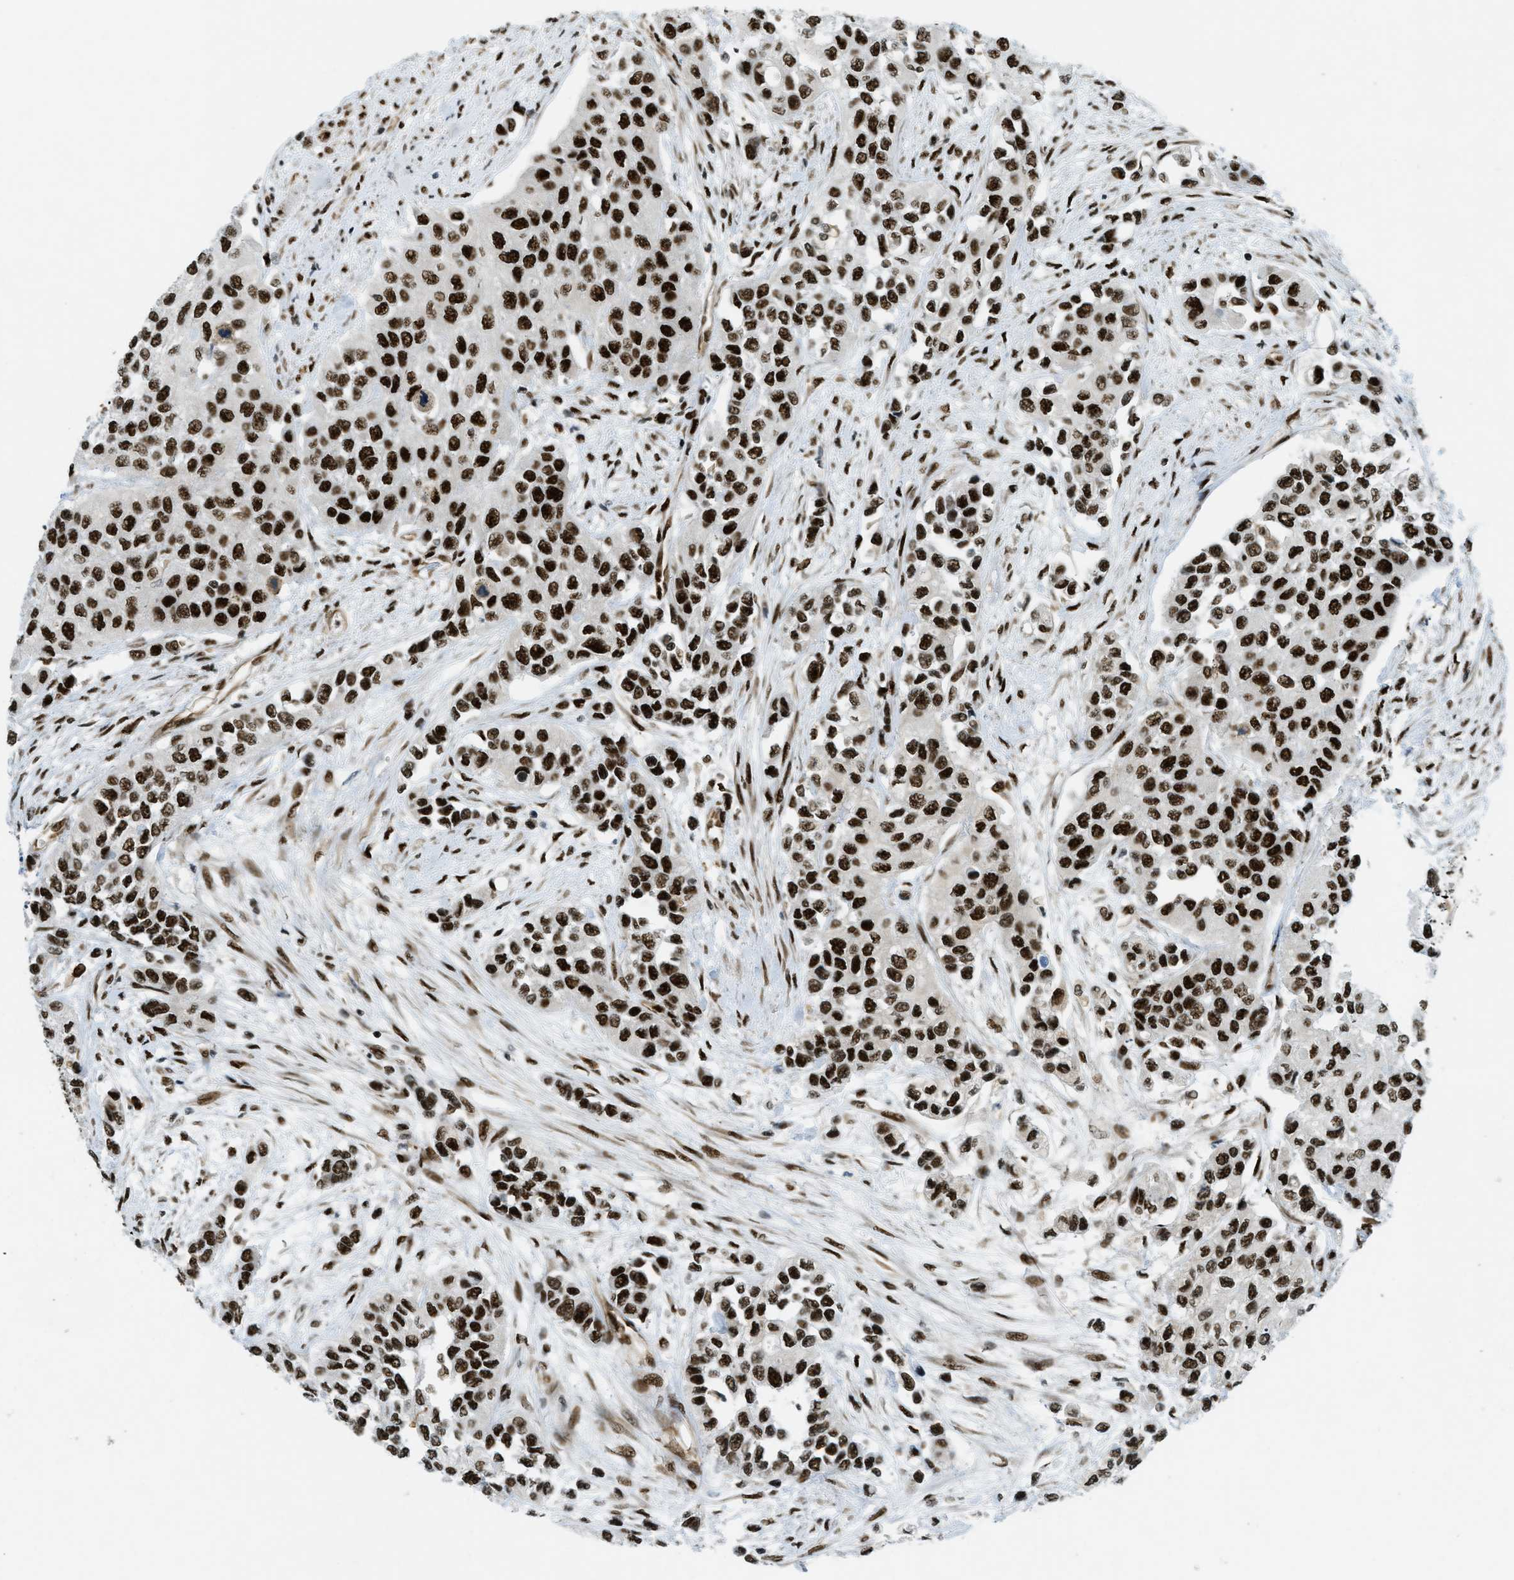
{"staining": {"intensity": "strong", "quantity": ">75%", "location": "nuclear"}, "tissue": "urothelial cancer", "cell_type": "Tumor cells", "image_type": "cancer", "snomed": [{"axis": "morphology", "description": "Urothelial carcinoma, High grade"}, {"axis": "topography", "description": "Urinary bladder"}], "caption": "High-magnification brightfield microscopy of urothelial cancer stained with DAB (brown) and counterstained with hematoxylin (blue). tumor cells exhibit strong nuclear positivity is identified in approximately>75% of cells.", "gene": "ZFR", "patient": {"sex": "female", "age": 56}}